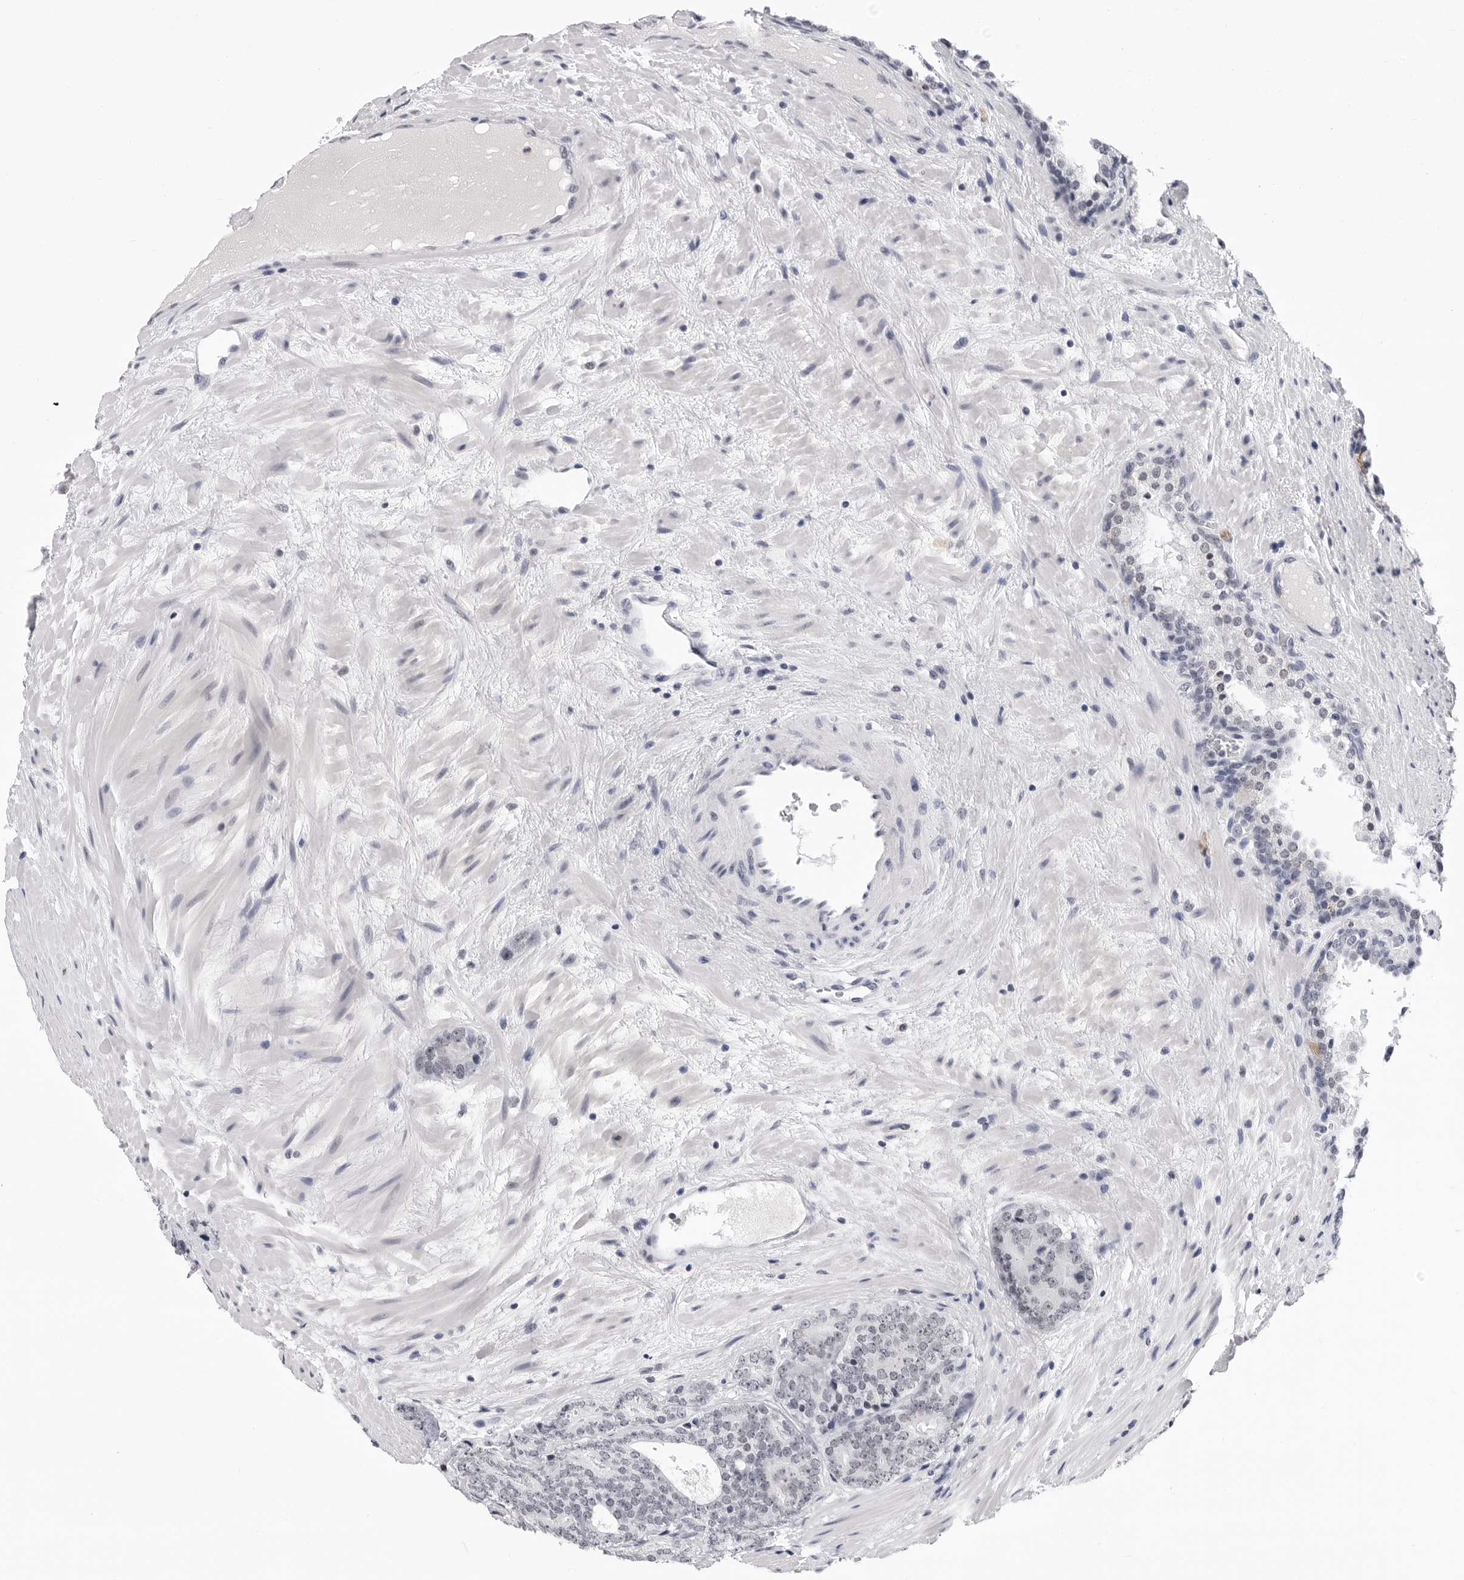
{"staining": {"intensity": "negative", "quantity": "none", "location": "none"}, "tissue": "prostate cancer", "cell_type": "Tumor cells", "image_type": "cancer", "snomed": [{"axis": "morphology", "description": "Adenocarcinoma, High grade"}, {"axis": "topography", "description": "Prostate"}], "caption": "This is an IHC image of human prostate cancer (high-grade adenocarcinoma). There is no positivity in tumor cells.", "gene": "SF3B4", "patient": {"sex": "male", "age": 56}}